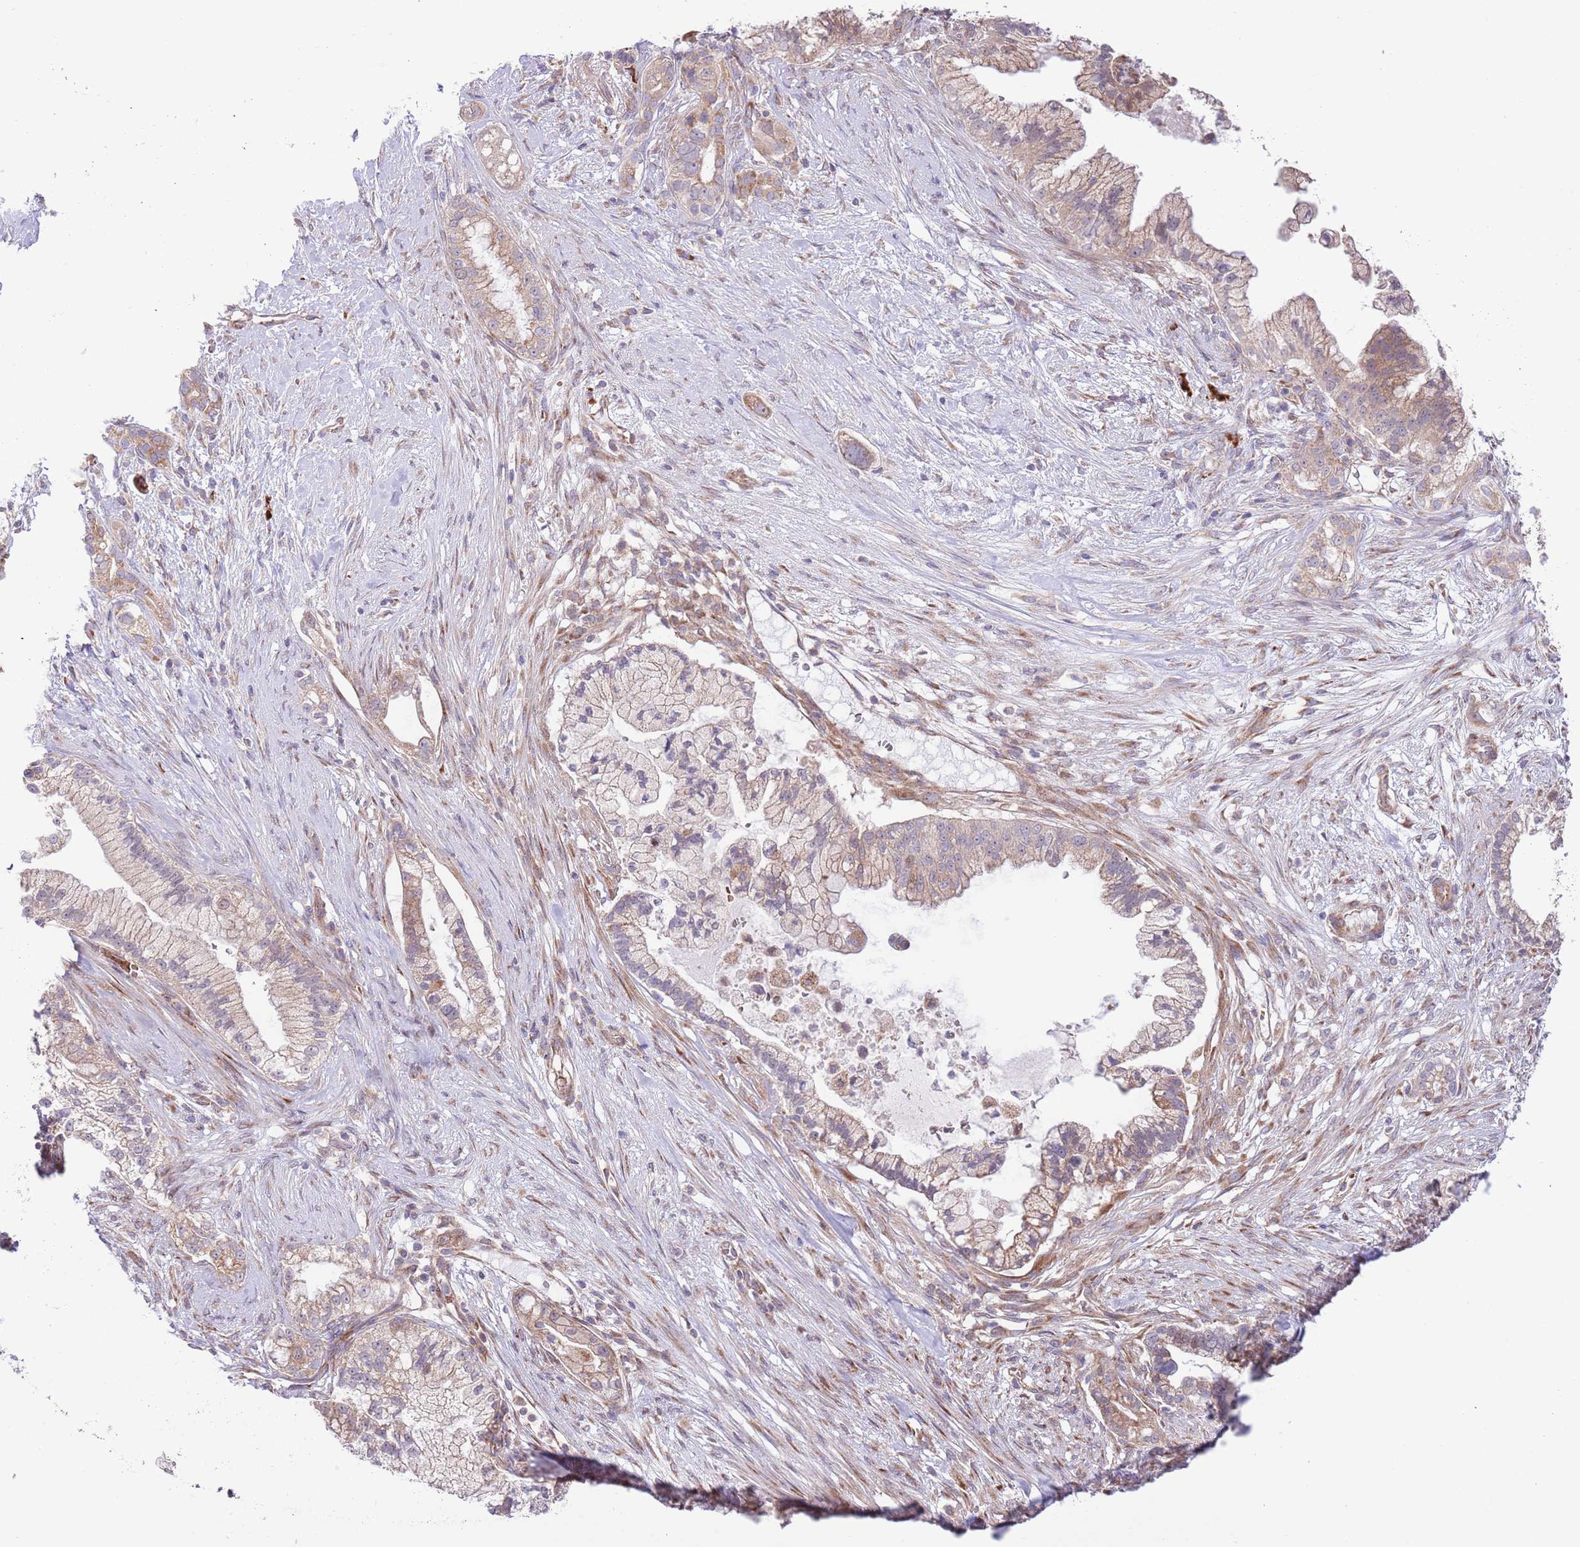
{"staining": {"intensity": "weak", "quantity": ">75%", "location": "cytoplasmic/membranous"}, "tissue": "pancreatic cancer", "cell_type": "Tumor cells", "image_type": "cancer", "snomed": [{"axis": "morphology", "description": "Adenocarcinoma, NOS"}, {"axis": "topography", "description": "Pancreas"}], "caption": "An immunohistochemistry (IHC) photomicrograph of tumor tissue is shown. Protein staining in brown shows weak cytoplasmic/membranous positivity in pancreatic cancer (adenocarcinoma) within tumor cells. (DAB IHC, brown staining for protein, blue staining for nuclei).", "gene": "DAND5", "patient": {"sex": "male", "age": 44}}